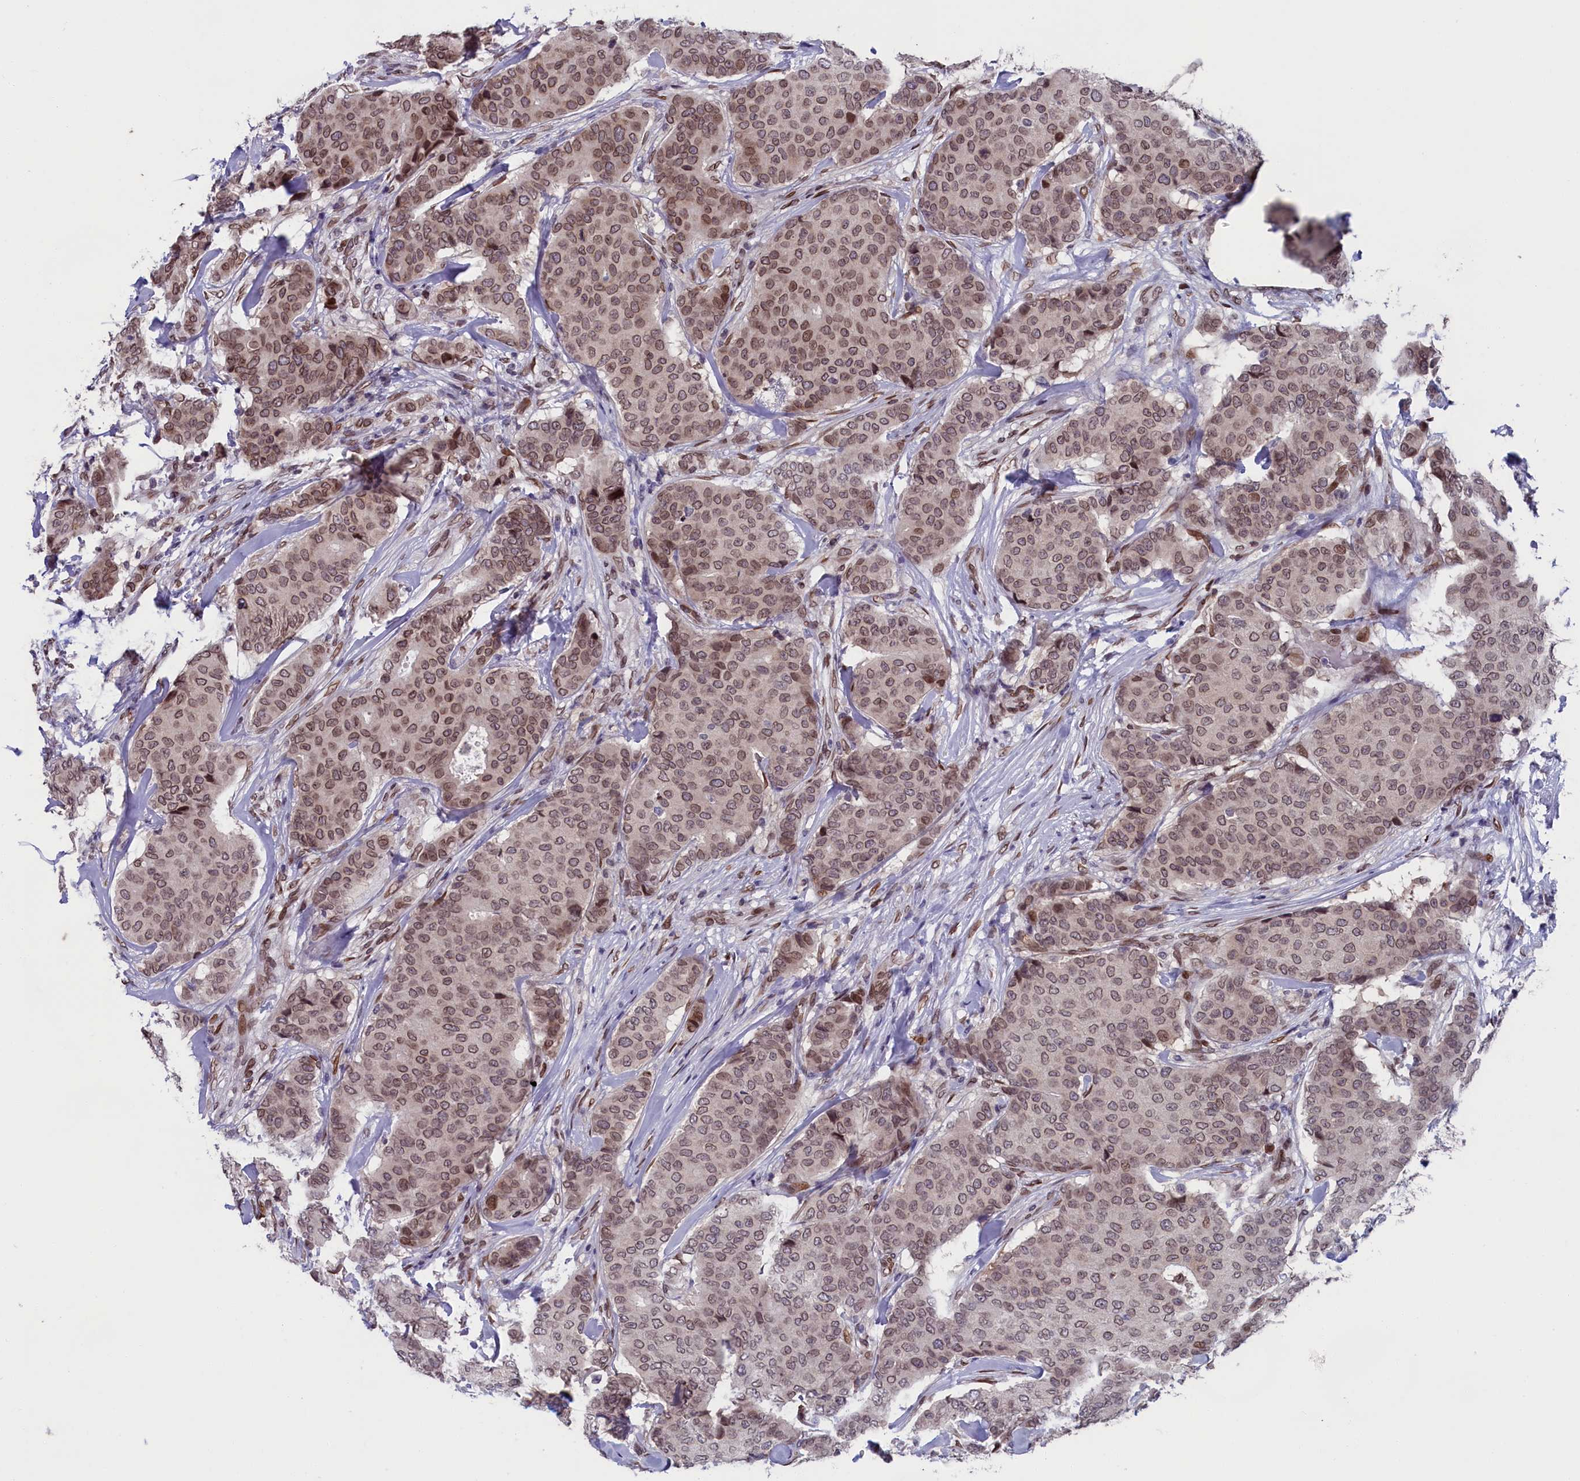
{"staining": {"intensity": "moderate", "quantity": ">75%", "location": "cytoplasmic/membranous,nuclear"}, "tissue": "breast cancer", "cell_type": "Tumor cells", "image_type": "cancer", "snomed": [{"axis": "morphology", "description": "Duct carcinoma"}, {"axis": "topography", "description": "Breast"}], "caption": "DAB immunohistochemical staining of intraductal carcinoma (breast) demonstrates moderate cytoplasmic/membranous and nuclear protein staining in about >75% of tumor cells.", "gene": "GPSM1", "patient": {"sex": "female", "age": 75}}